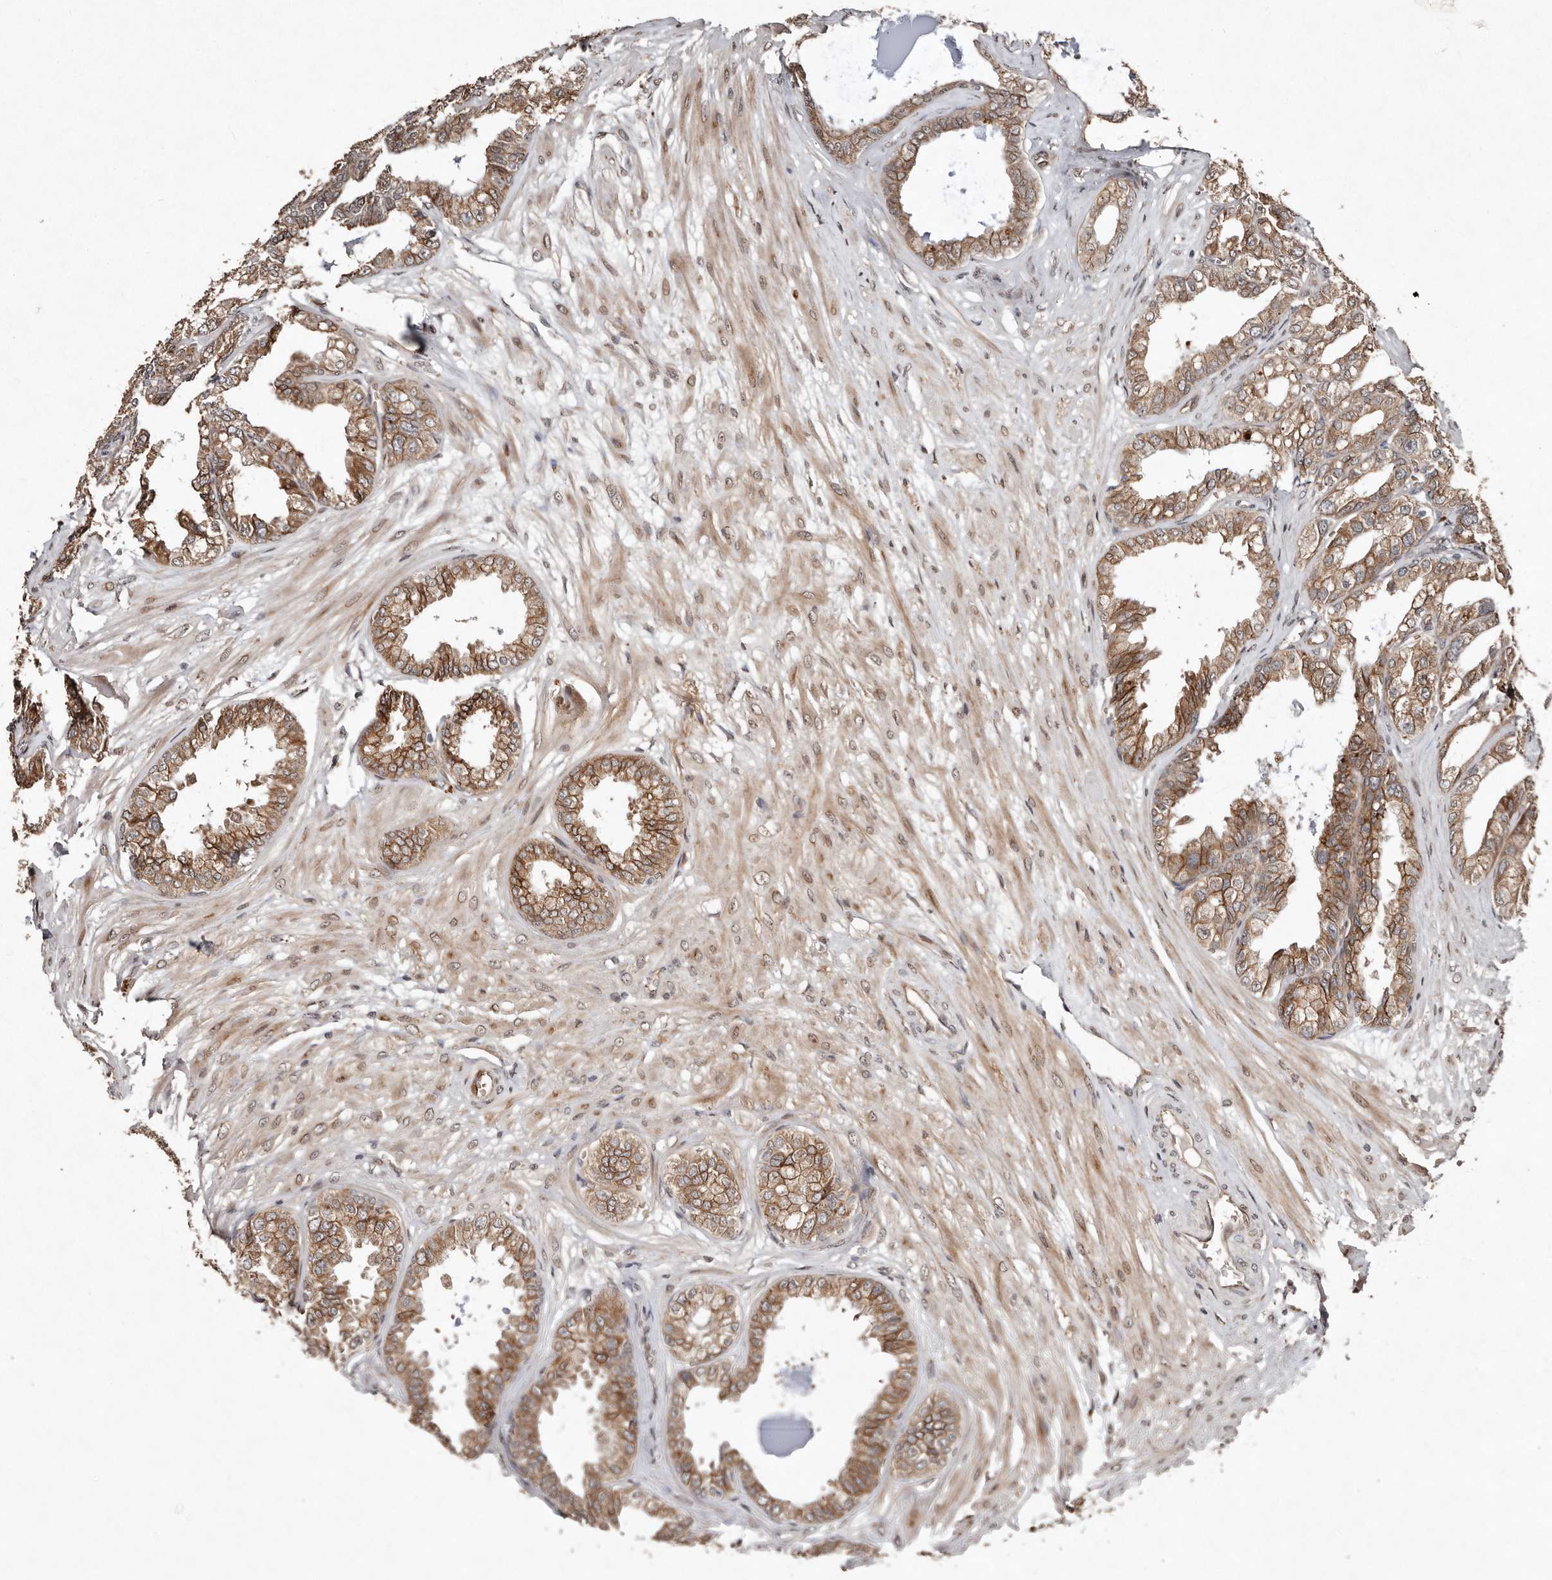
{"staining": {"intensity": "strong", "quantity": ">75%", "location": "cytoplasmic/membranous"}, "tissue": "seminal vesicle", "cell_type": "Glandular cells", "image_type": "normal", "snomed": [{"axis": "morphology", "description": "Normal tissue, NOS"}, {"axis": "topography", "description": "Prostate"}, {"axis": "topography", "description": "Seminal veicle"}], "caption": "A high amount of strong cytoplasmic/membranous positivity is present in about >75% of glandular cells in benign seminal vesicle. Immunohistochemistry stains the protein in brown and the nuclei are stained blue.", "gene": "DIP2C", "patient": {"sex": "male", "age": 51}}